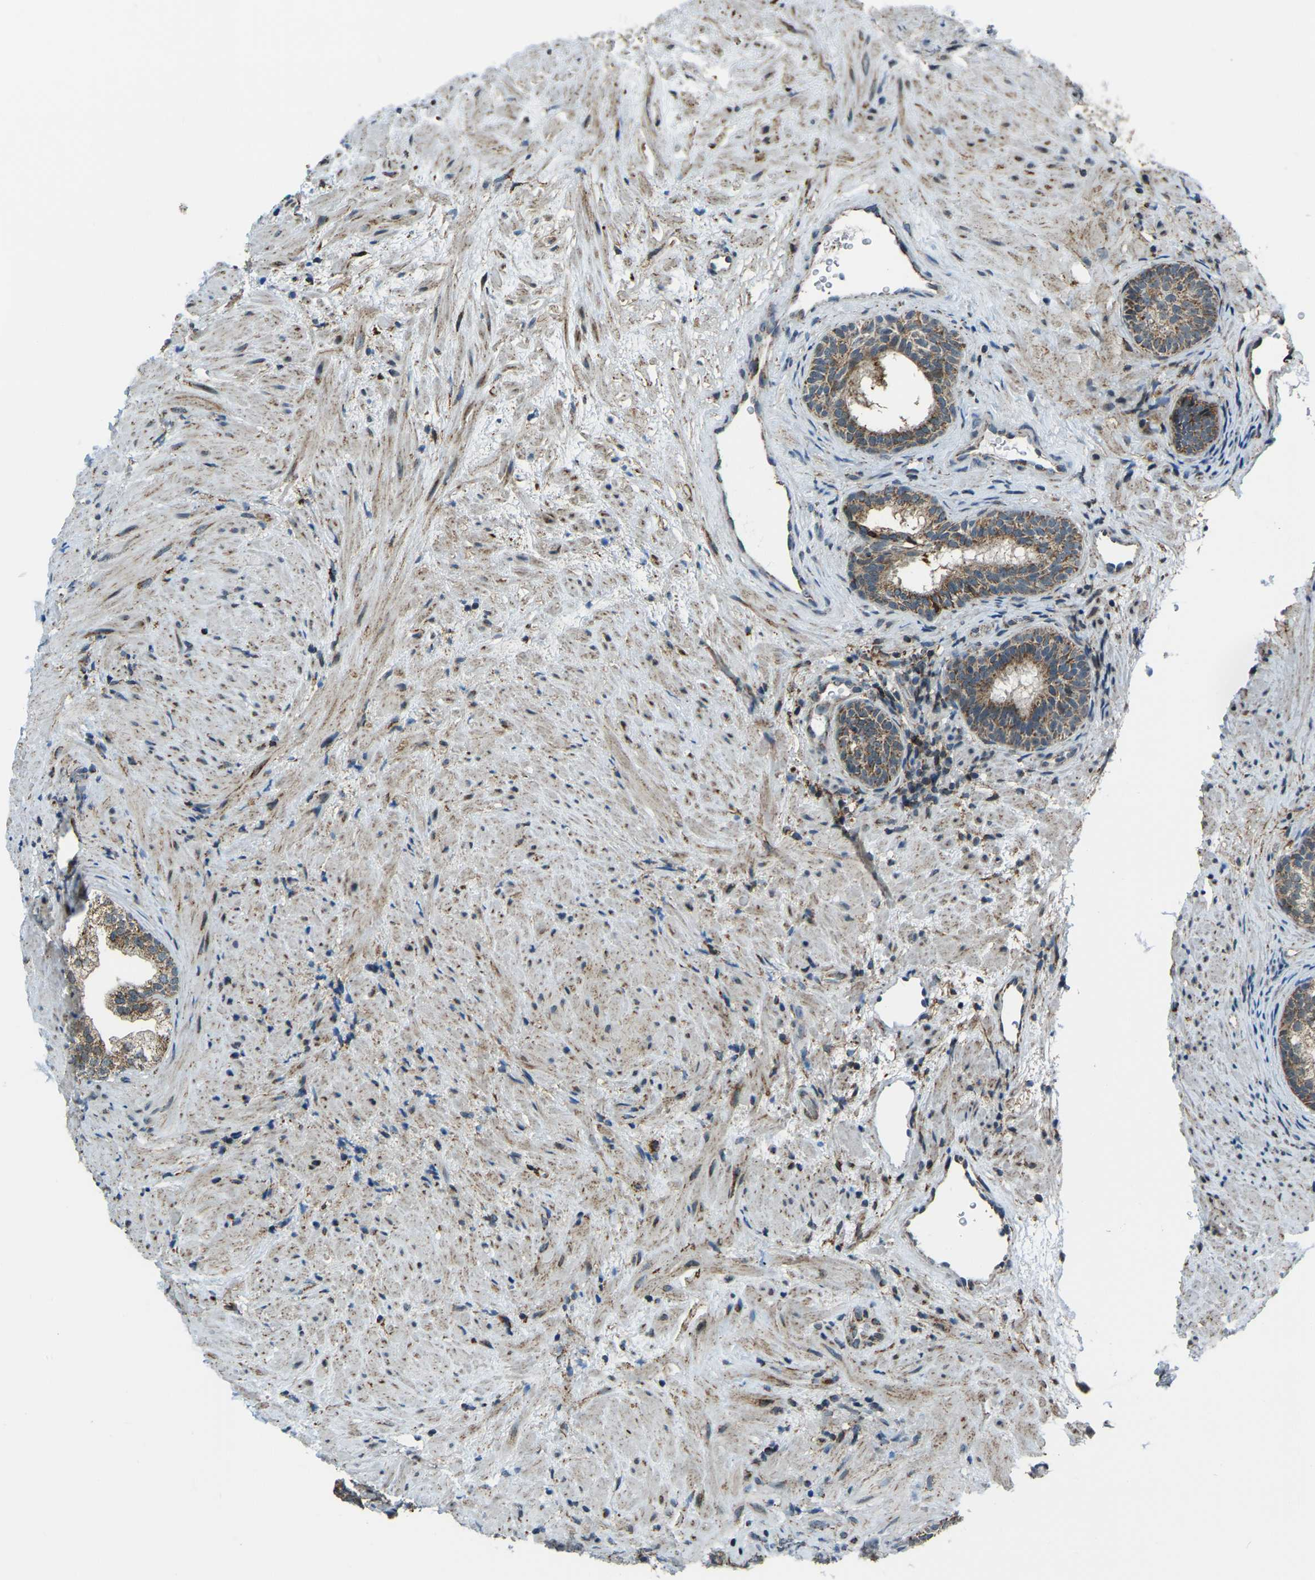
{"staining": {"intensity": "moderate", "quantity": ">75%", "location": "cytoplasmic/membranous"}, "tissue": "prostate", "cell_type": "Glandular cells", "image_type": "normal", "snomed": [{"axis": "morphology", "description": "Normal tissue, NOS"}, {"axis": "topography", "description": "Prostate"}], "caption": "A high-resolution micrograph shows IHC staining of unremarkable prostate, which shows moderate cytoplasmic/membranous staining in about >75% of glandular cells. (brown staining indicates protein expression, while blue staining denotes nuclei).", "gene": "RBM33", "patient": {"sex": "male", "age": 76}}